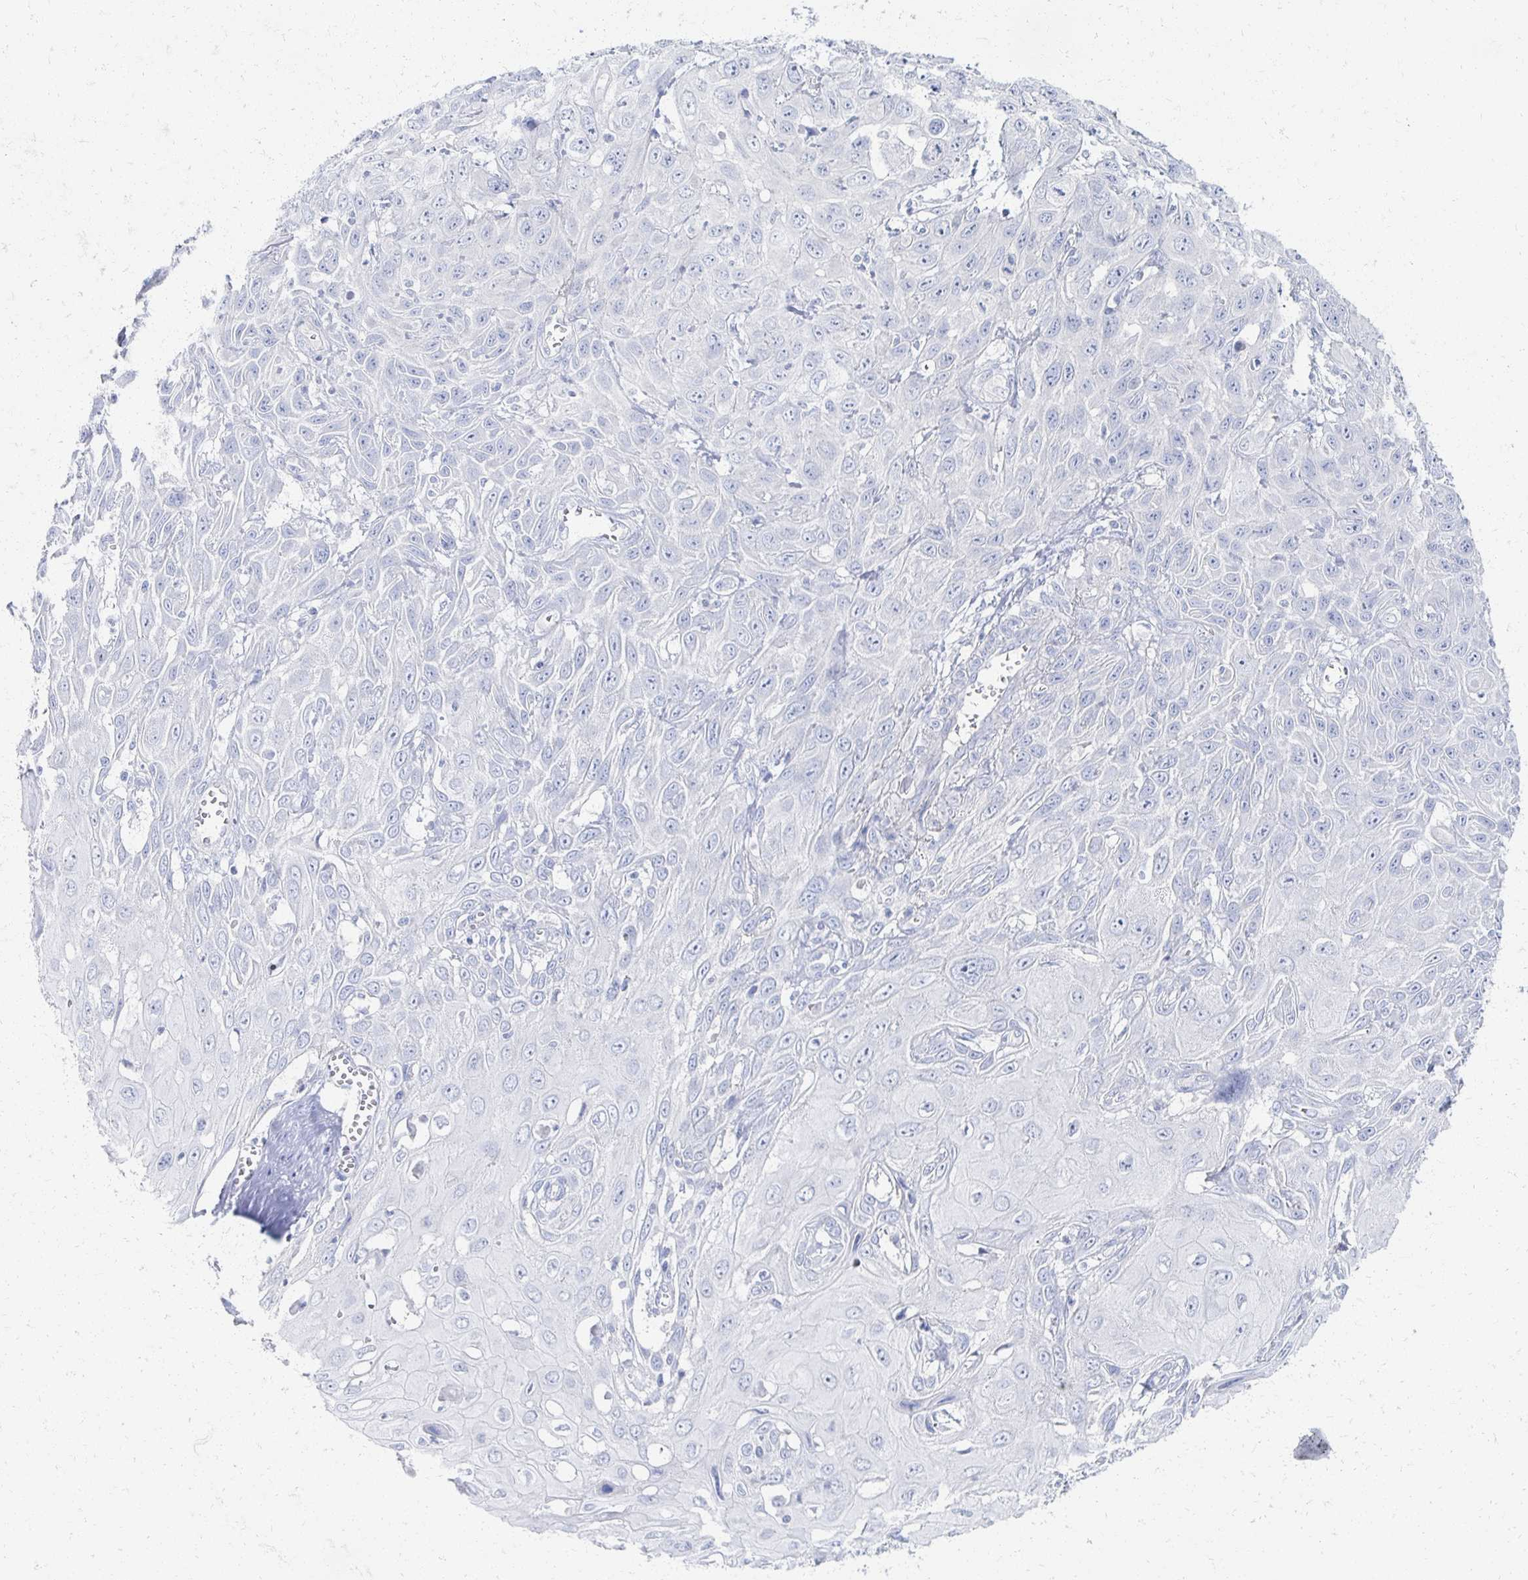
{"staining": {"intensity": "negative", "quantity": "none", "location": "none"}, "tissue": "skin cancer", "cell_type": "Tumor cells", "image_type": "cancer", "snomed": [{"axis": "morphology", "description": "Squamous cell carcinoma, NOS"}, {"axis": "topography", "description": "Skin"}, {"axis": "topography", "description": "Vulva"}], "caption": "Skin cancer was stained to show a protein in brown. There is no significant staining in tumor cells.", "gene": "PRR20A", "patient": {"sex": "female", "age": 71}}